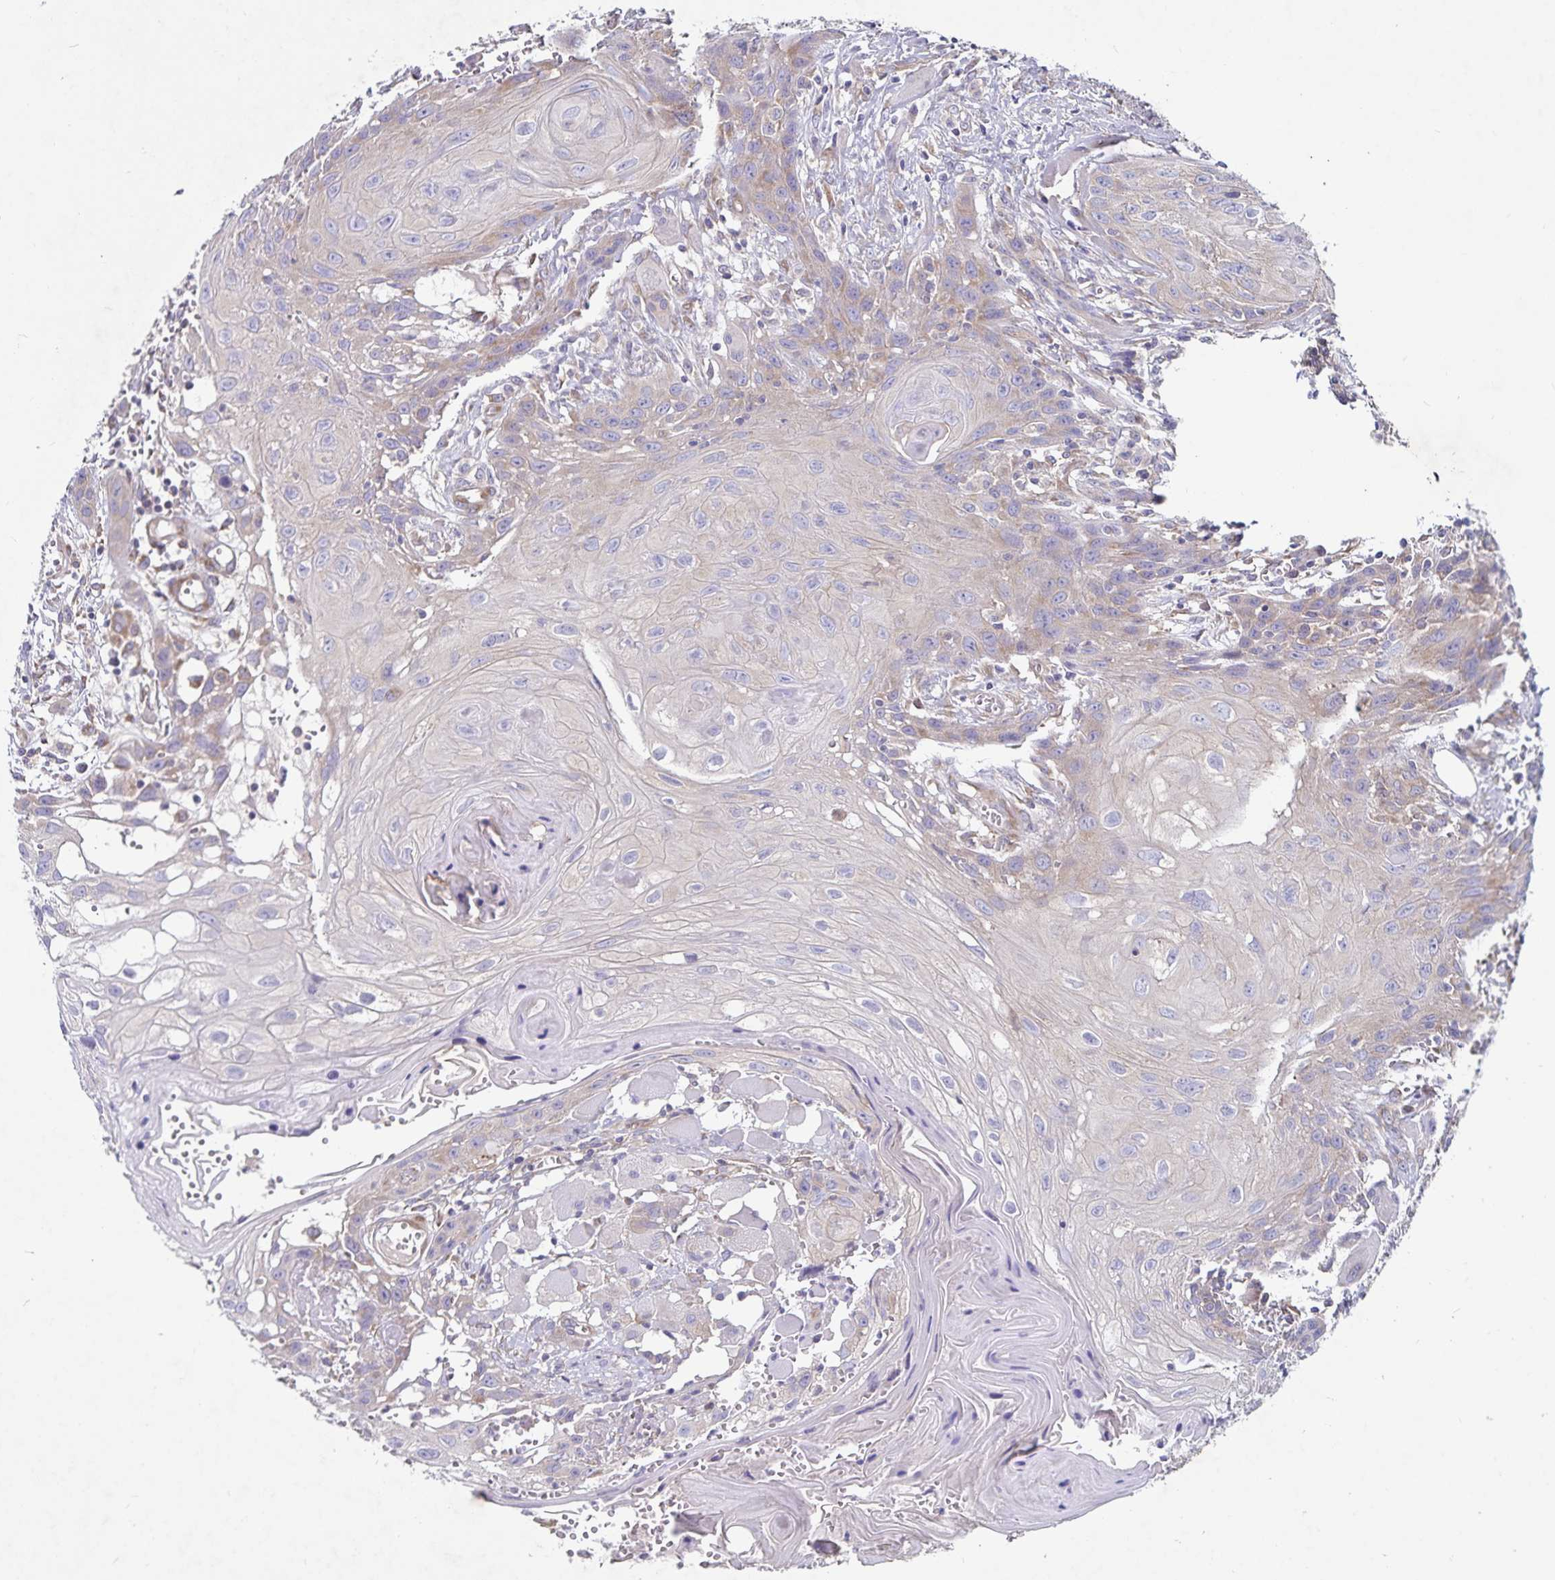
{"staining": {"intensity": "weak", "quantity": "25%-75%", "location": "cytoplasmic/membranous"}, "tissue": "head and neck cancer", "cell_type": "Tumor cells", "image_type": "cancer", "snomed": [{"axis": "morphology", "description": "Squamous cell carcinoma, NOS"}, {"axis": "topography", "description": "Oral tissue"}, {"axis": "topography", "description": "Head-Neck"}], "caption": "Immunohistochemical staining of human head and neck cancer (squamous cell carcinoma) reveals low levels of weak cytoplasmic/membranous protein staining in approximately 25%-75% of tumor cells. The staining is performed using DAB brown chromogen to label protein expression. The nuclei are counter-stained blue using hematoxylin.", "gene": "FAM120A", "patient": {"sex": "male", "age": 58}}